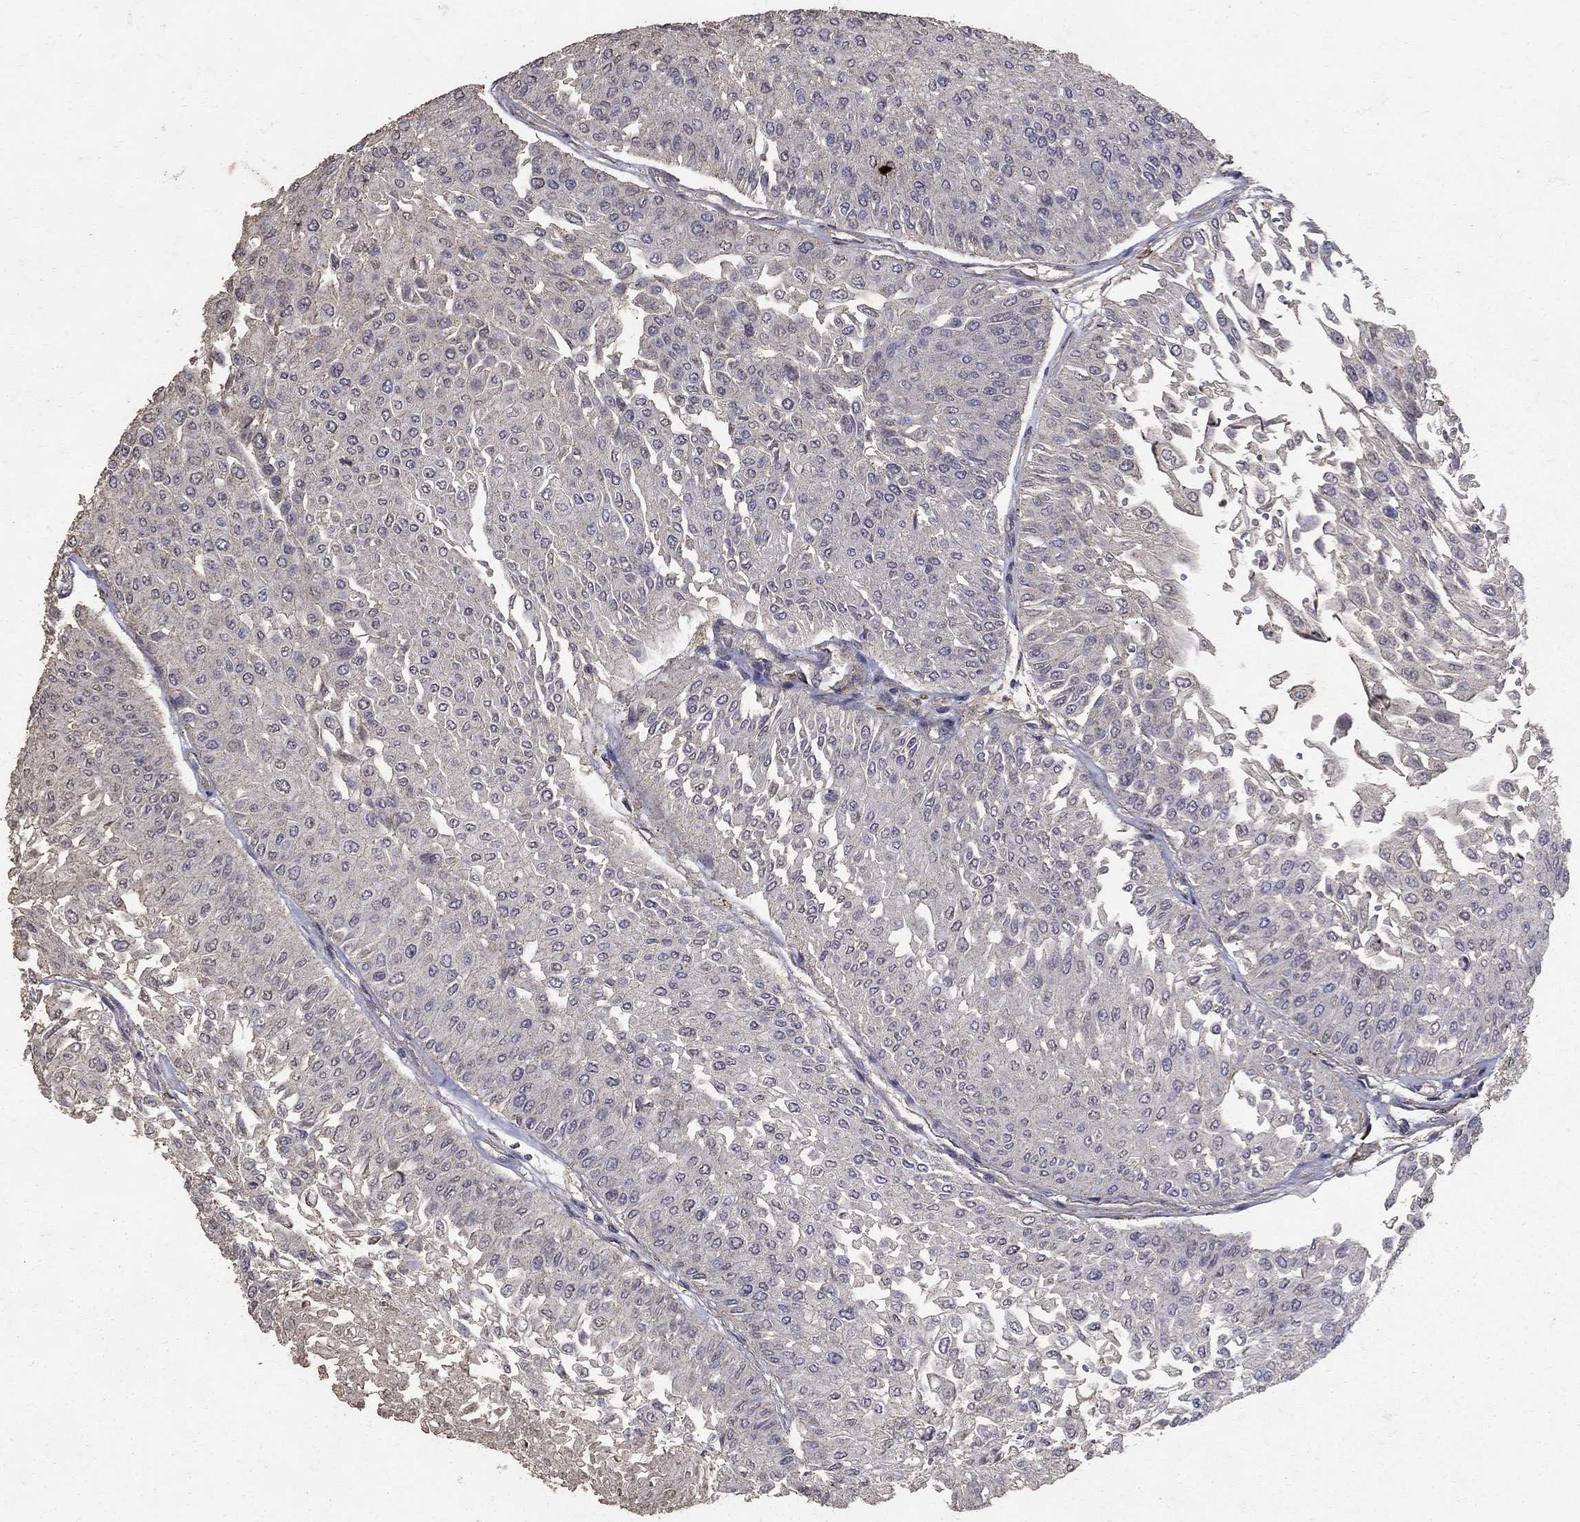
{"staining": {"intensity": "negative", "quantity": "none", "location": "none"}, "tissue": "urothelial cancer", "cell_type": "Tumor cells", "image_type": "cancer", "snomed": [{"axis": "morphology", "description": "Urothelial carcinoma, Low grade"}, {"axis": "topography", "description": "Urinary bladder"}], "caption": "Immunohistochemistry of human urothelial cancer shows no staining in tumor cells. (Stains: DAB (3,3'-diaminobenzidine) IHC with hematoxylin counter stain, Microscopy: brightfield microscopy at high magnification).", "gene": "MPP2", "patient": {"sex": "male", "age": 67}}